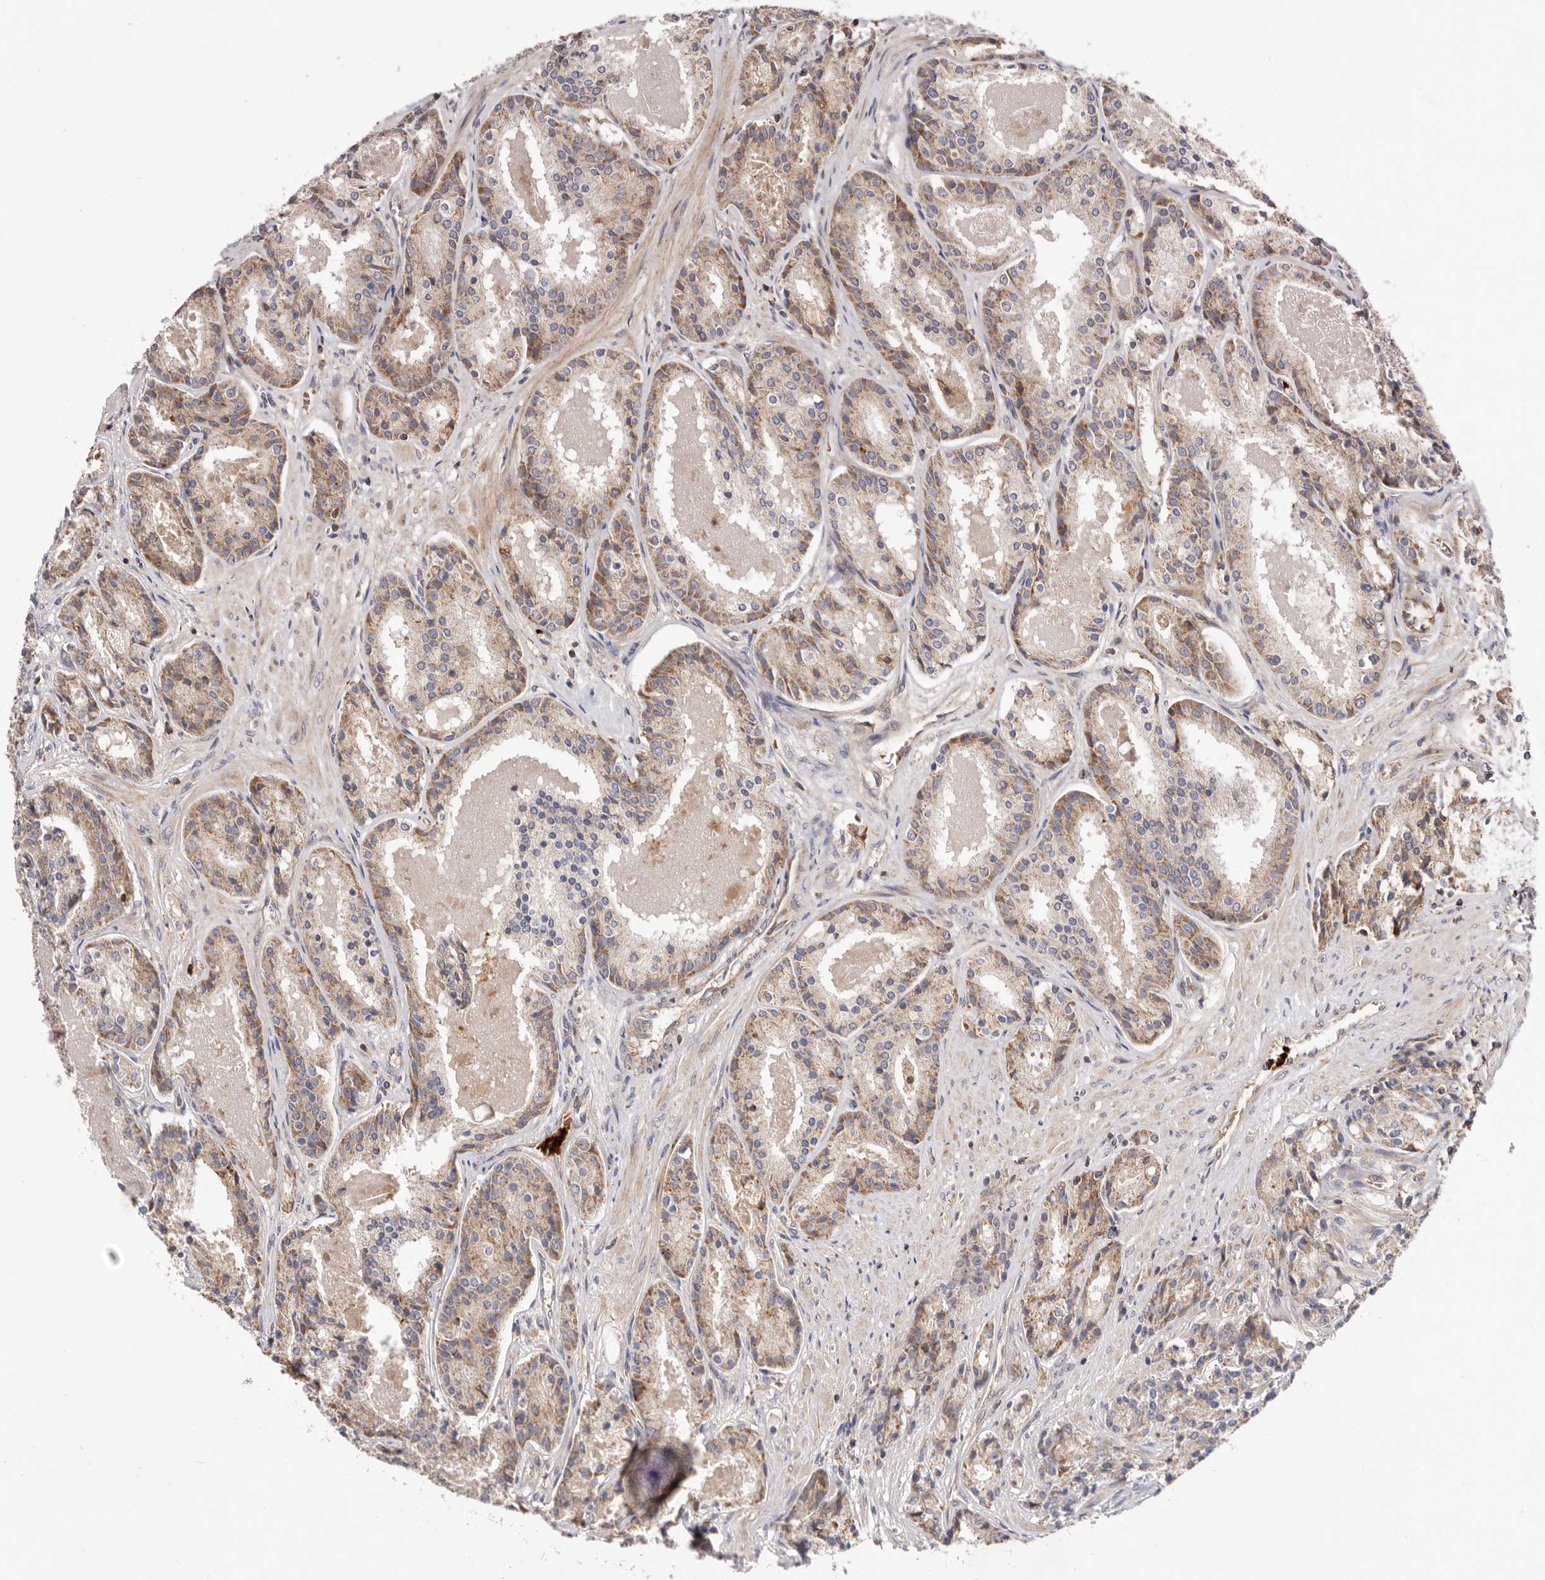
{"staining": {"intensity": "moderate", "quantity": ">75%", "location": "cytoplasmic/membranous"}, "tissue": "prostate cancer", "cell_type": "Tumor cells", "image_type": "cancer", "snomed": [{"axis": "morphology", "description": "Adenocarcinoma, High grade"}, {"axis": "topography", "description": "Prostate"}], "caption": "An IHC micrograph of neoplastic tissue is shown. Protein staining in brown shows moderate cytoplasmic/membranous positivity in prostate cancer (high-grade adenocarcinoma) within tumor cells.", "gene": "RNF213", "patient": {"sex": "male", "age": 60}}